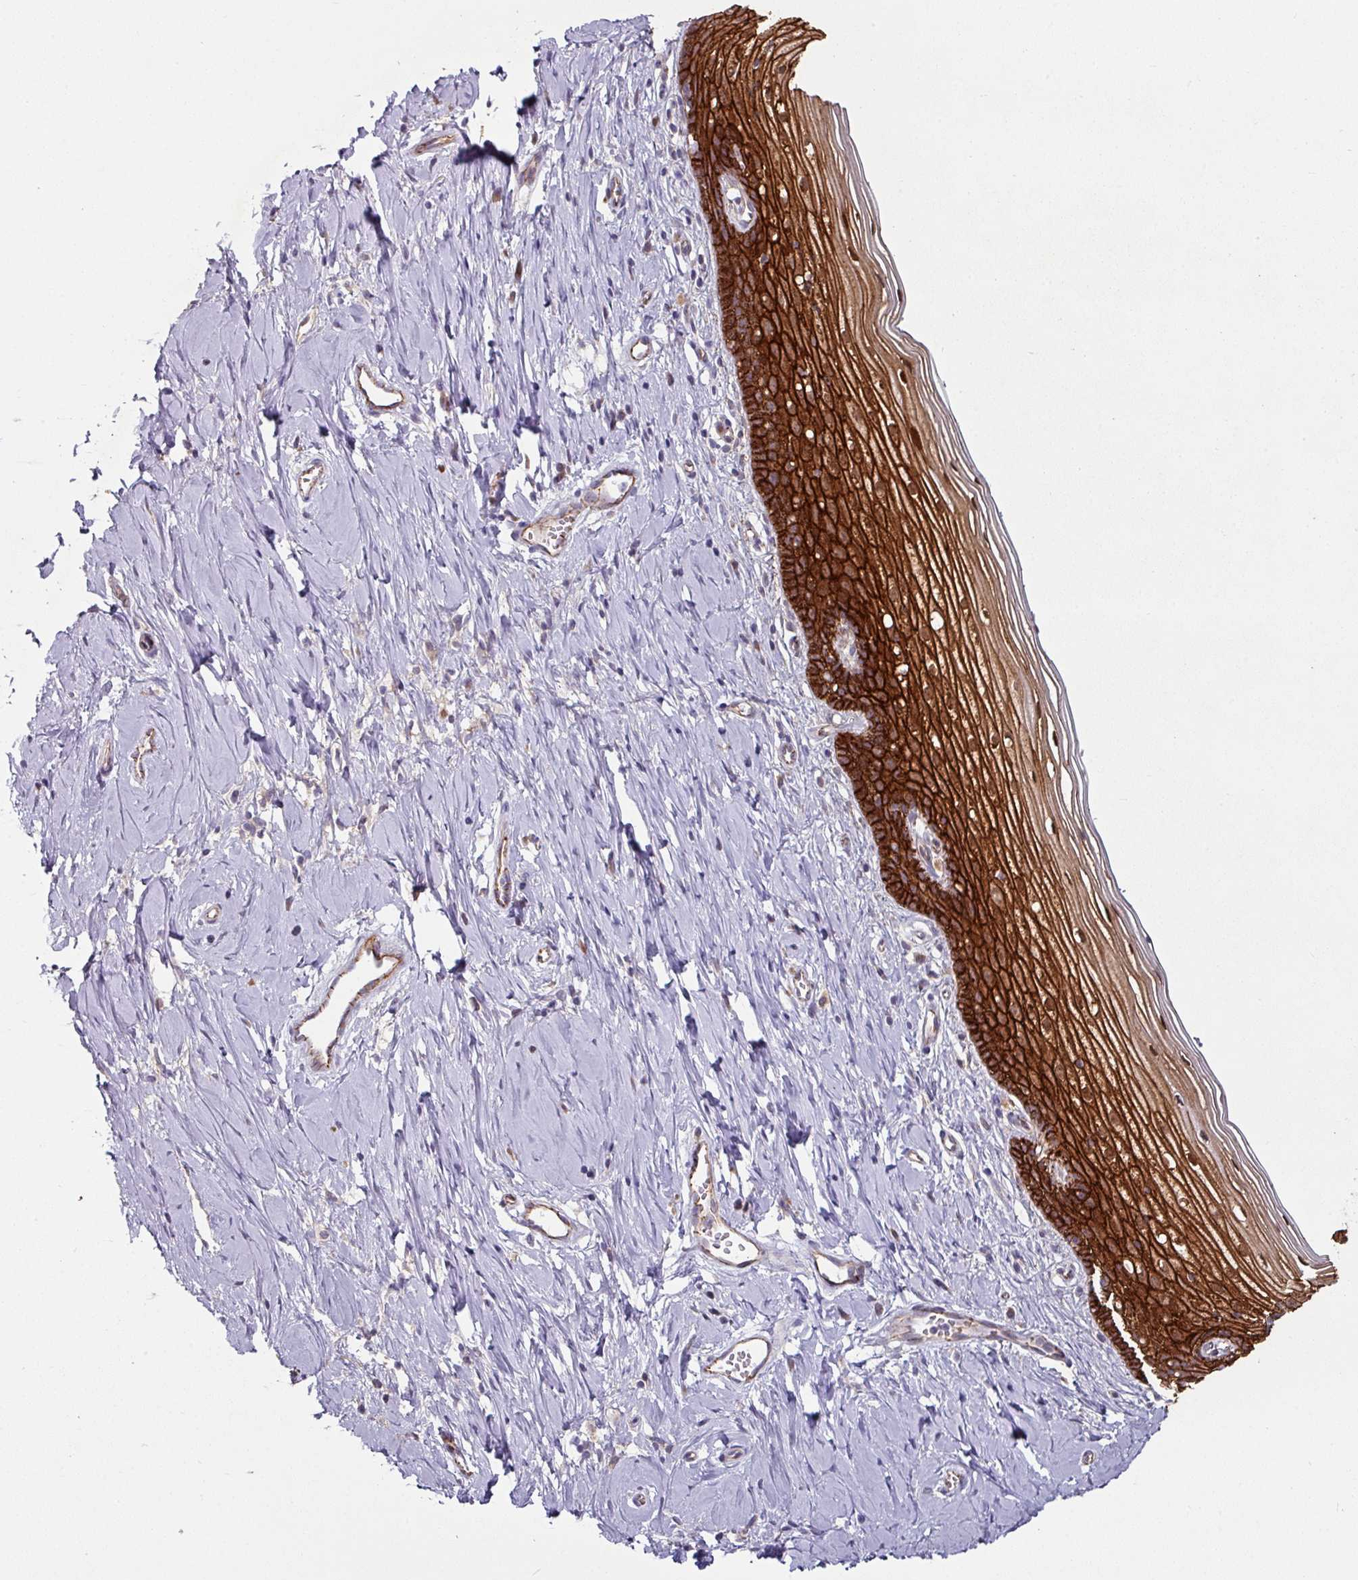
{"staining": {"intensity": "moderate", "quantity": ">75%", "location": "cytoplasmic/membranous"}, "tissue": "cervix", "cell_type": "Glandular cells", "image_type": "normal", "snomed": [{"axis": "morphology", "description": "Normal tissue, NOS"}, {"axis": "topography", "description": "Cervix"}], "caption": "This histopathology image demonstrates immunohistochemistry staining of normal cervix, with medium moderate cytoplasmic/membranous positivity in approximately >75% of glandular cells.", "gene": "JUP", "patient": {"sex": "female", "age": 44}}